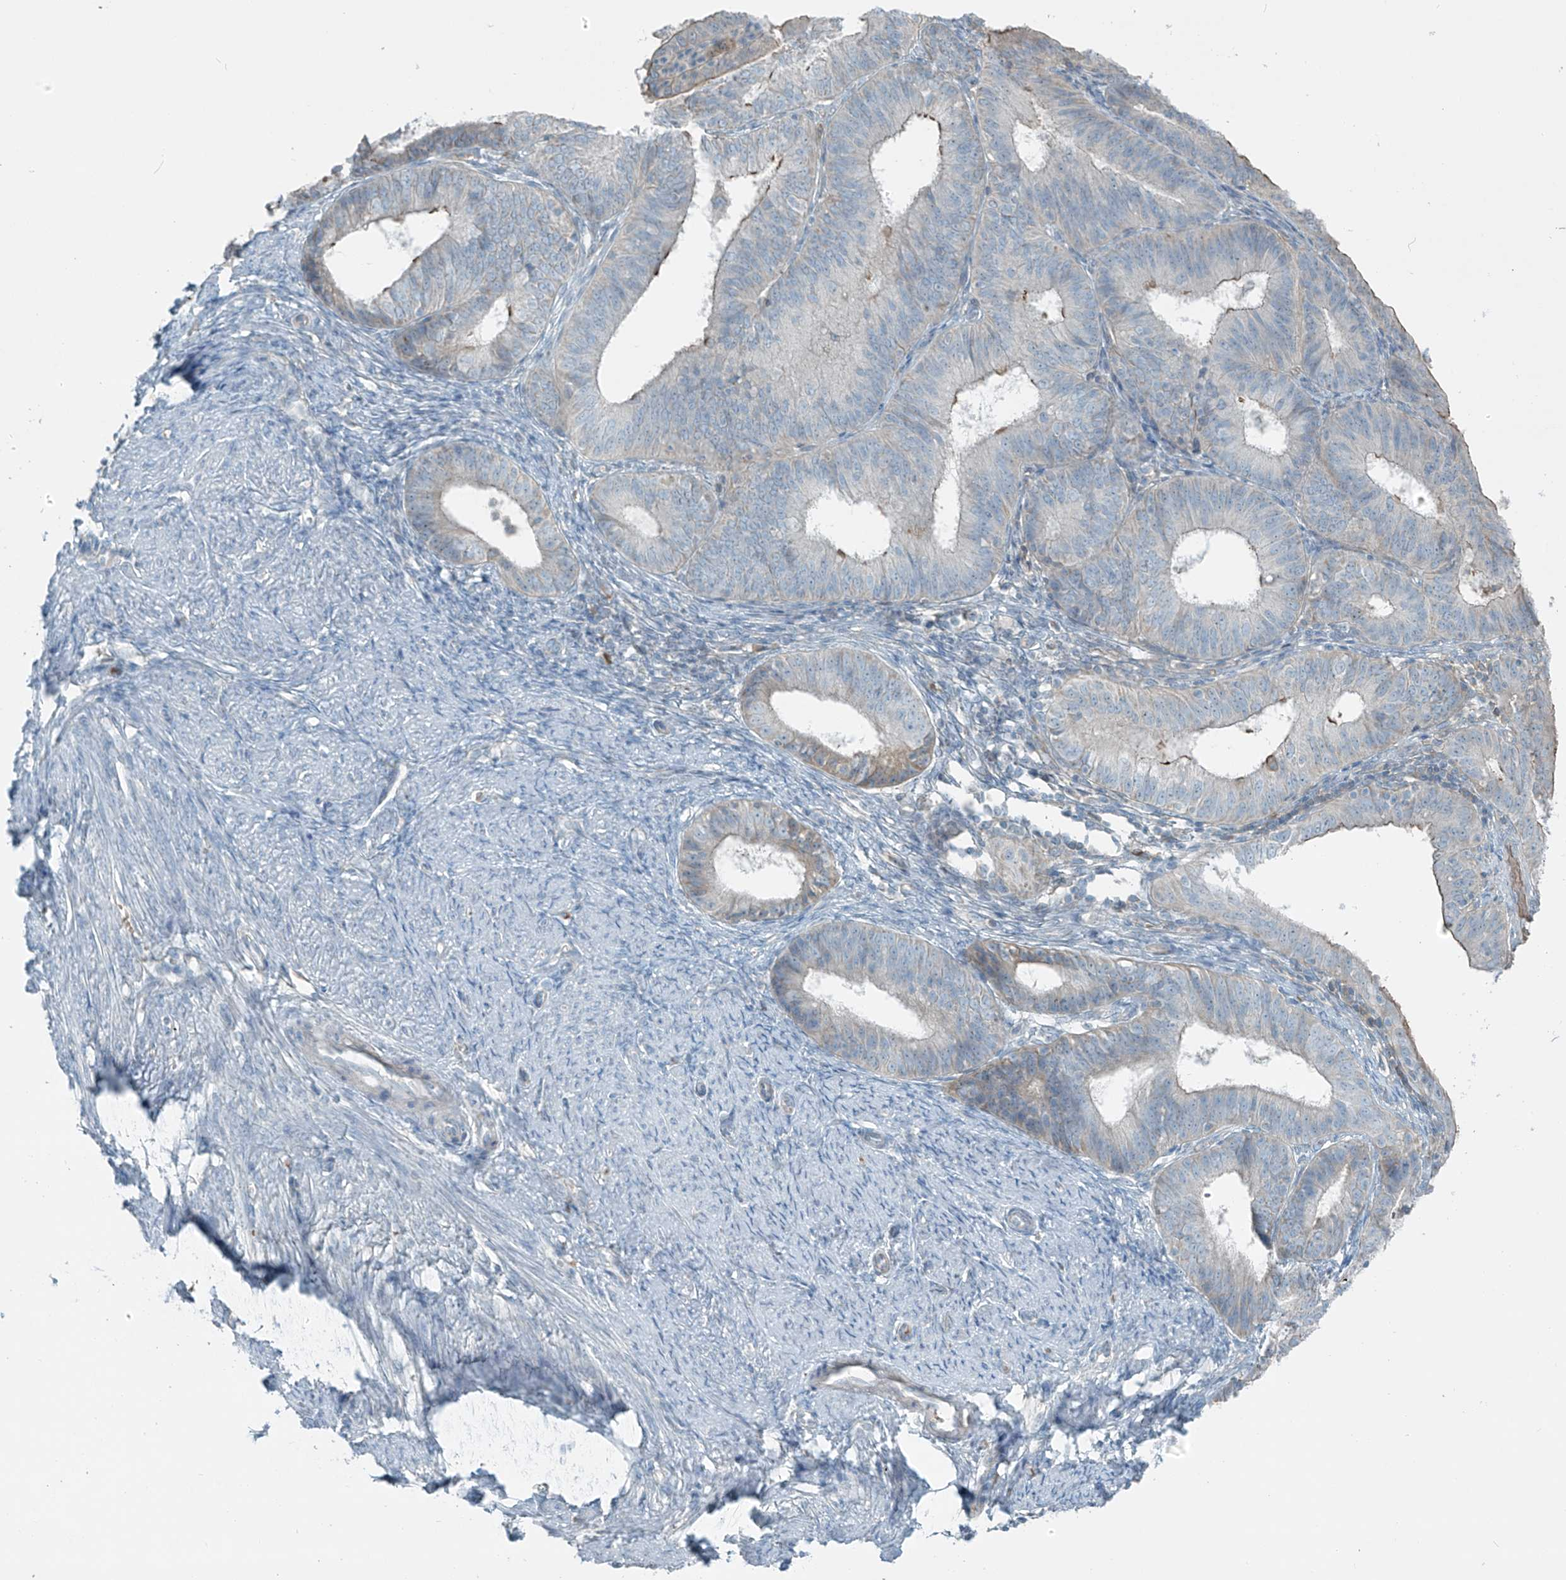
{"staining": {"intensity": "moderate", "quantity": "<25%", "location": "cytoplasmic/membranous"}, "tissue": "endometrial cancer", "cell_type": "Tumor cells", "image_type": "cancer", "snomed": [{"axis": "morphology", "description": "Adenocarcinoma, NOS"}, {"axis": "topography", "description": "Endometrium"}], "caption": "Tumor cells exhibit moderate cytoplasmic/membranous staining in approximately <25% of cells in adenocarcinoma (endometrial).", "gene": "FAM131C", "patient": {"sex": "female", "age": 51}}